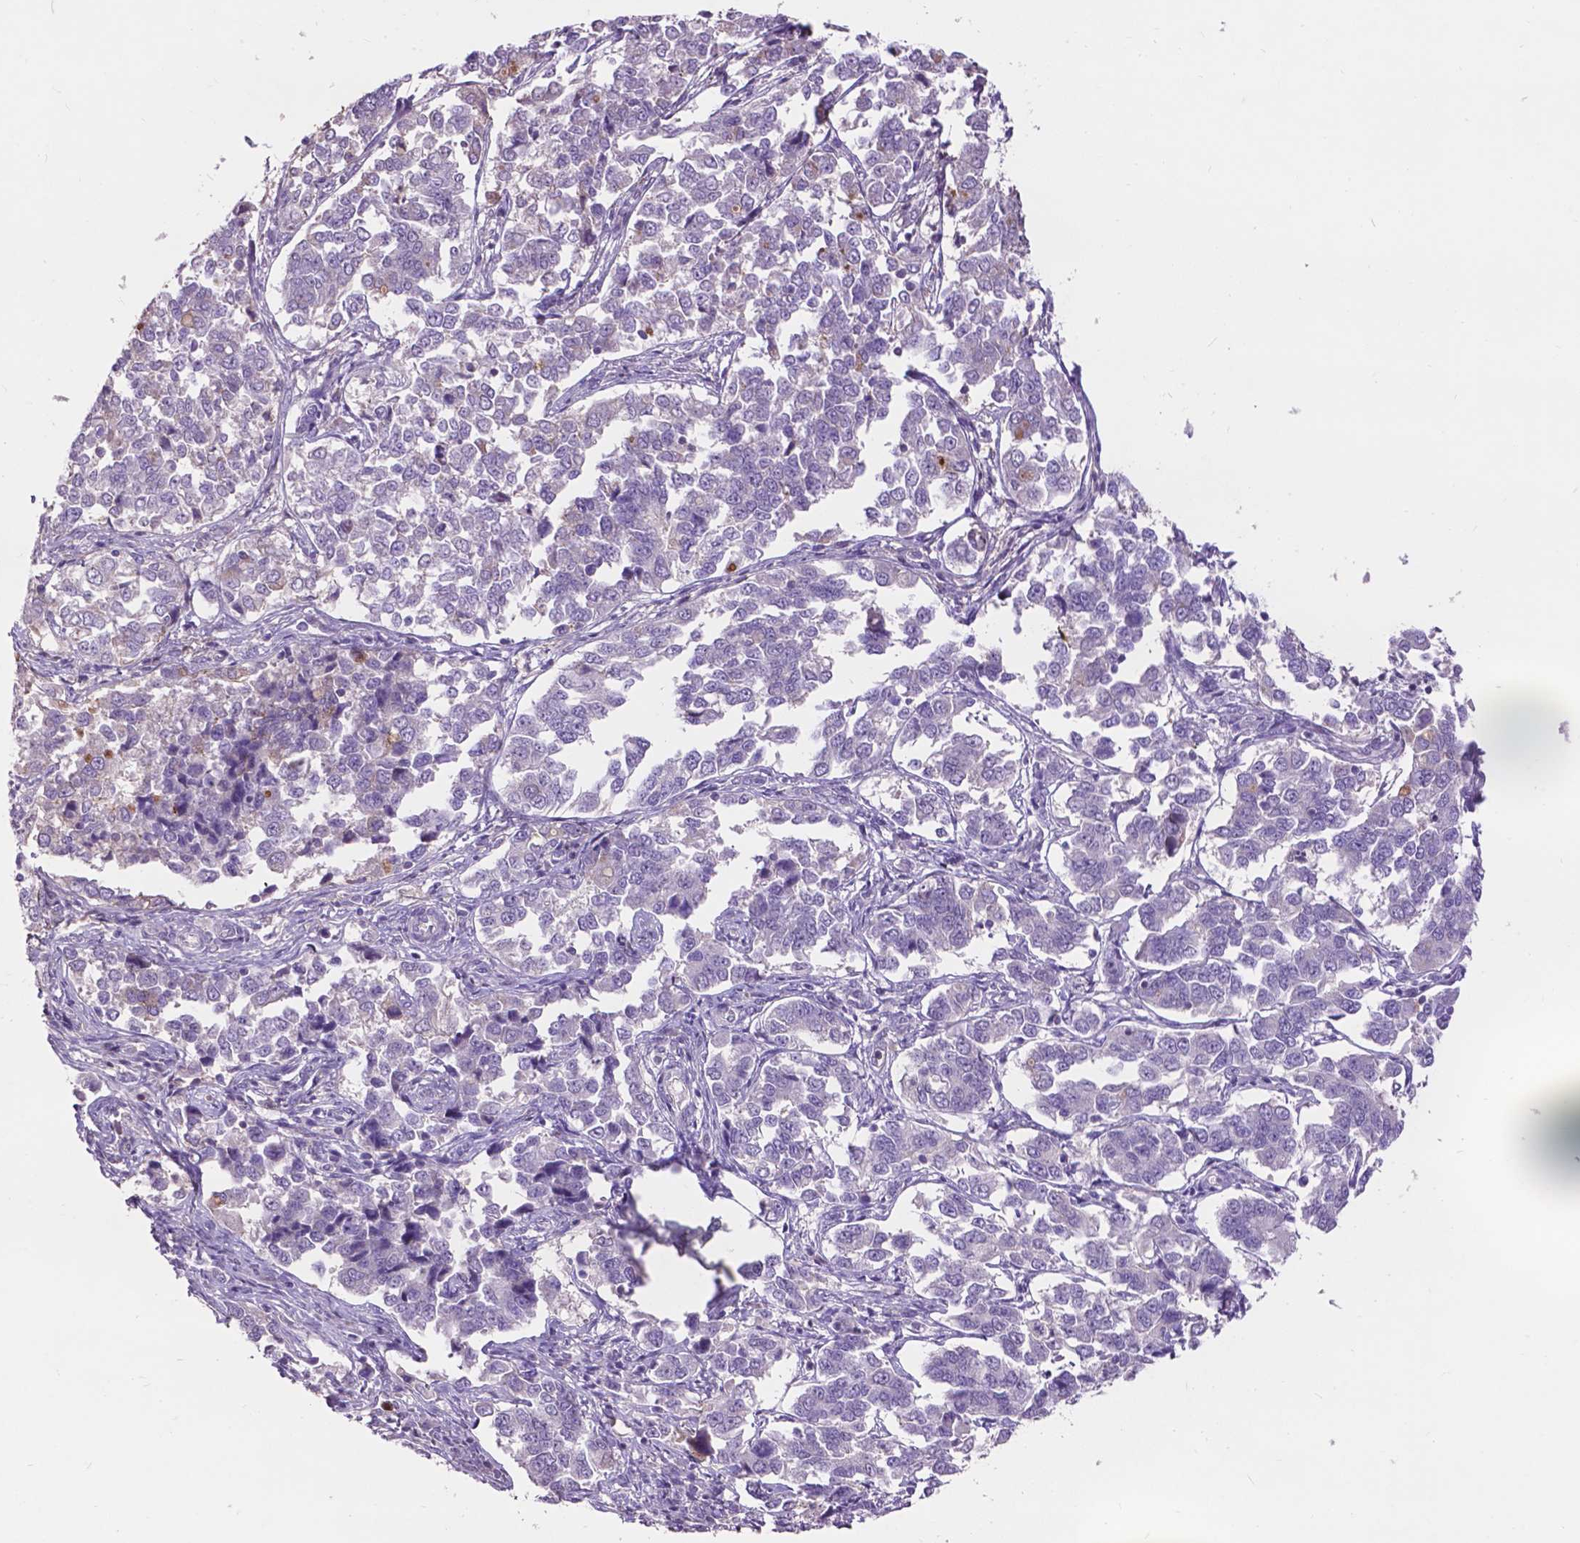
{"staining": {"intensity": "negative", "quantity": "none", "location": "none"}, "tissue": "endometrial cancer", "cell_type": "Tumor cells", "image_type": "cancer", "snomed": [{"axis": "morphology", "description": "Adenocarcinoma, NOS"}, {"axis": "topography", "description": "Endometrium"}], "caption": "This is a photomicrograph of immunohistochemistry (IHC) staining of endometrial cancer (adenocarcinoma), which shows no expression in tumor cells. (Brightfield microscopy of DAB immunohistochemistry at high magnification).", "gene": "PLSCR1", "patient": {"sex": "female", "age": 43}}